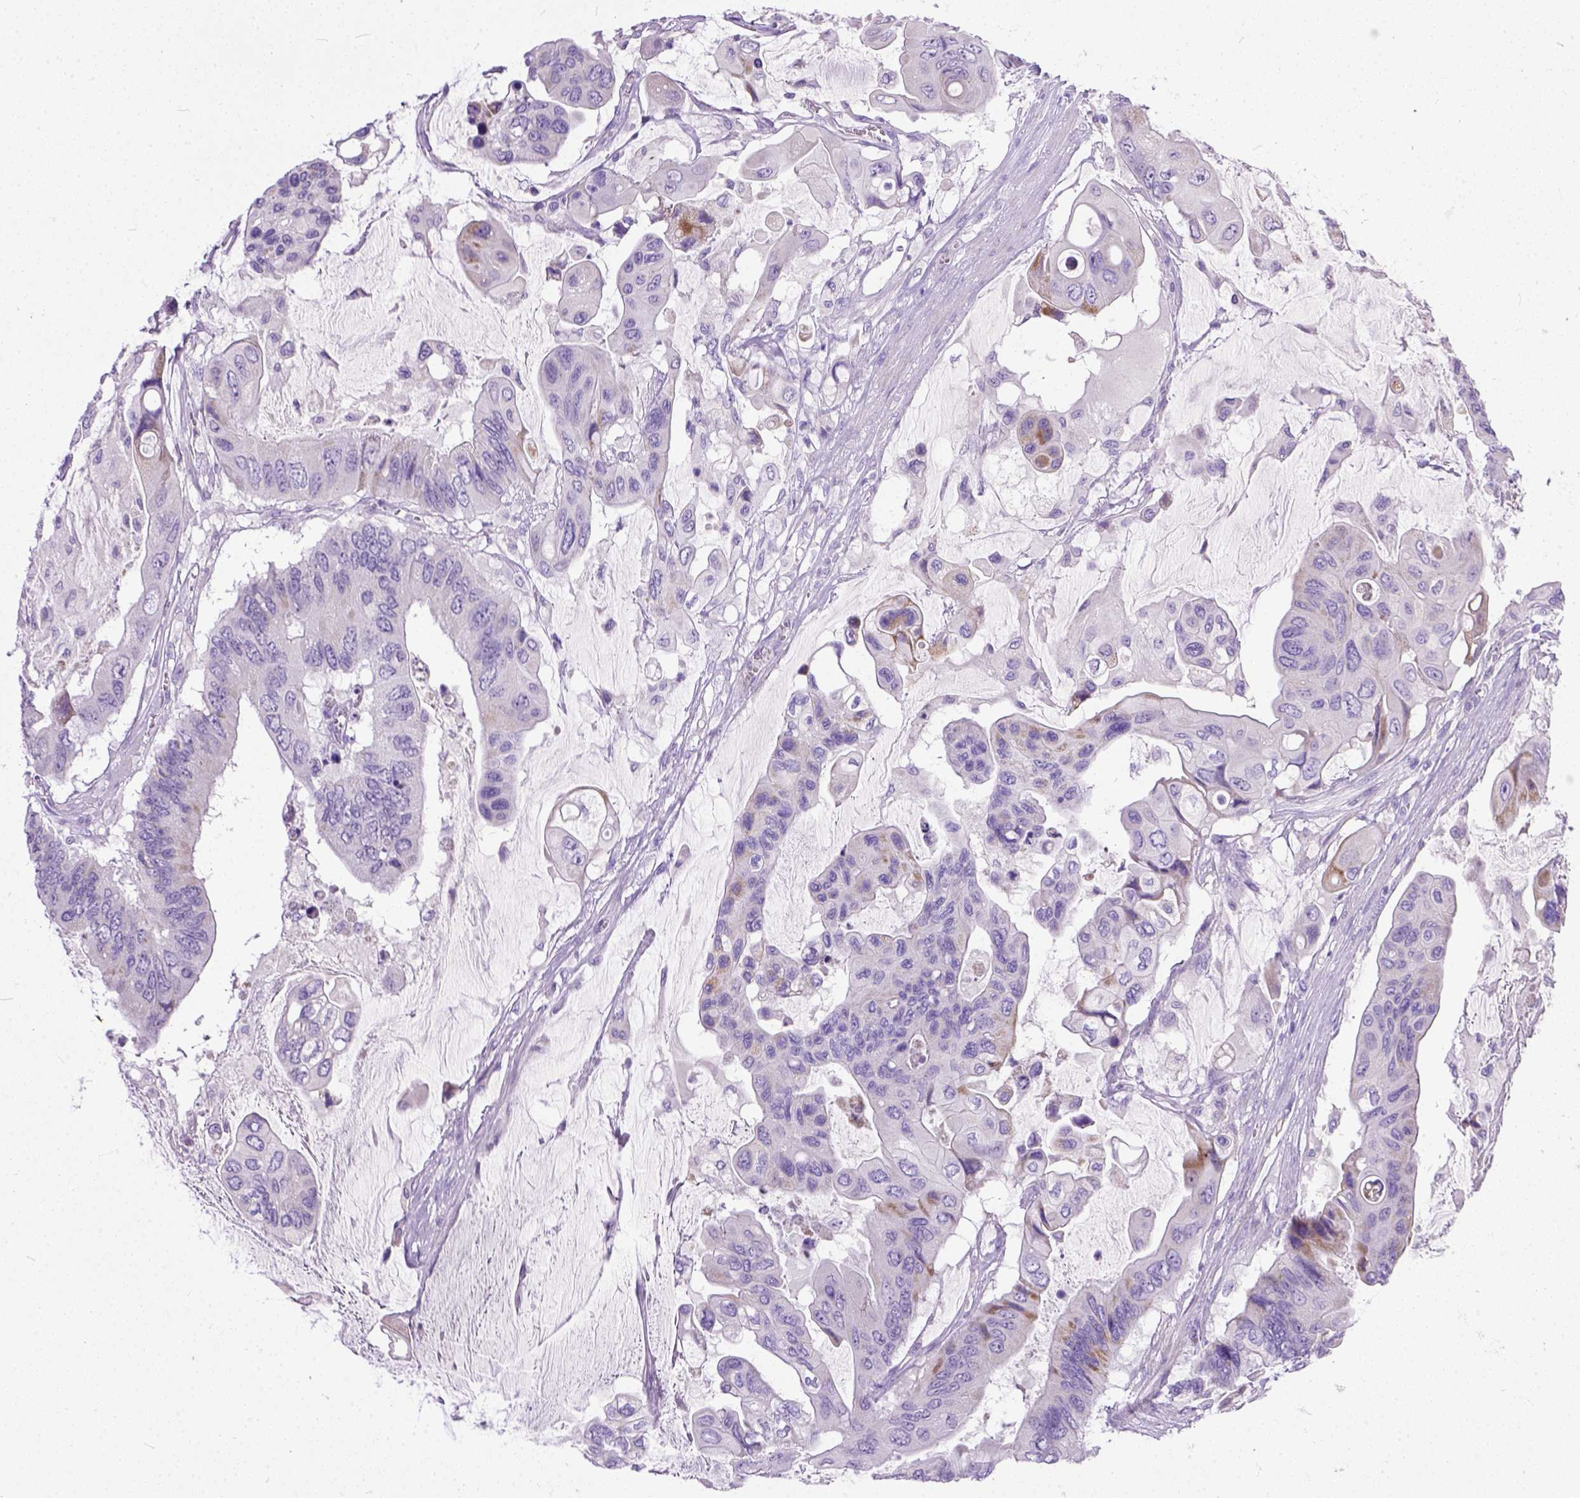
{"staining": {"intensity": "negative", "quantity": "none", "location": "none"}, "tissue": "colorectal cancer", "cell_type": "Tumor cells", "image_type": "cancer", "snomed": [{"axis": "morphology", "description": "Adenocarcinoma, NOS"}, {"axis": "topography", "description": "Rectum"}], "caption": "Colorectal cancer was stained to show a protein in brown. There is no significant staining in tumor cells.", "gene": "PLK5", "patient": {"sex": "male", "age": 63}}